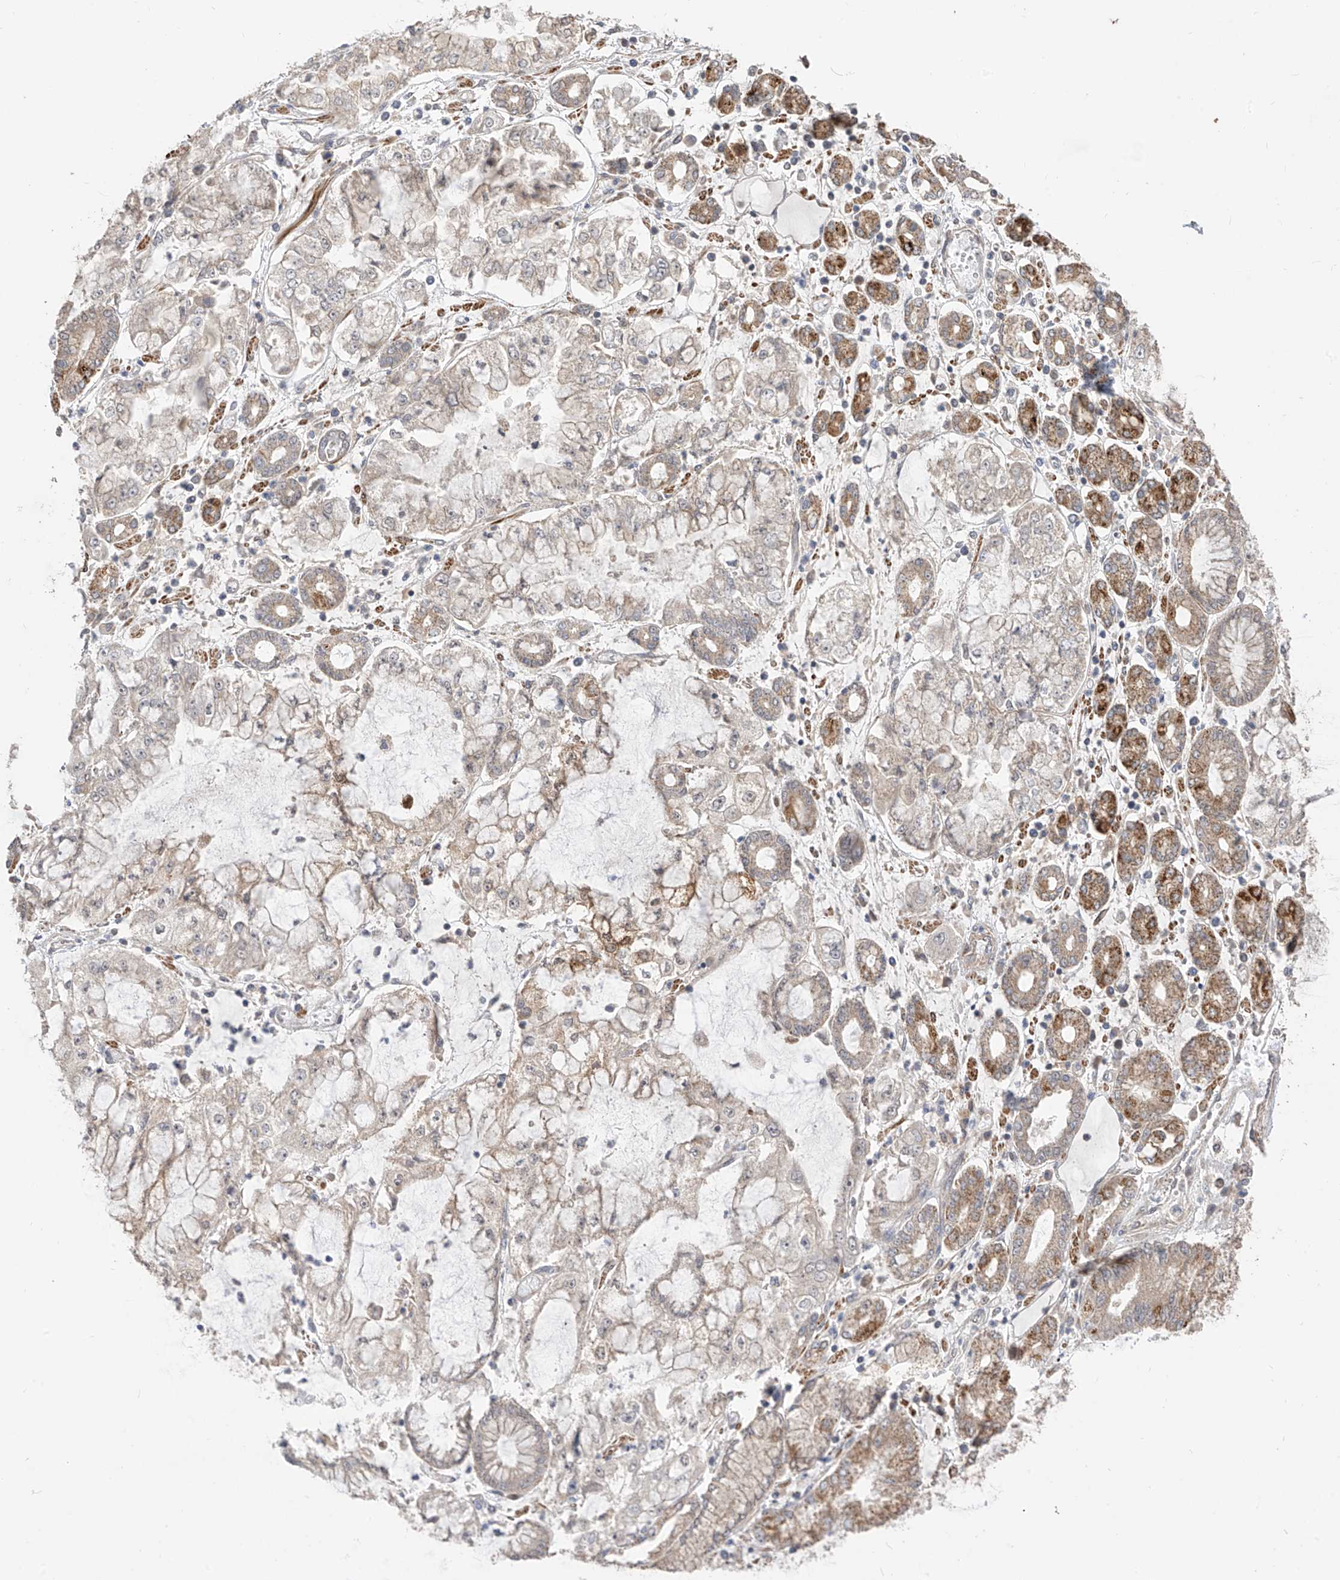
{"staining": {"intensity": "weak", "quantity": "25%-75%", "location": "cytoplasmic/membranous"}, "tissue": "stomach cancer", "cell_type": "Tumor cells", "image_type": "cancer", "snomed": [{"axis": "morphology", "description": "Adenocarcinoma, NOS"}, {"axis": "topography", "description": "Stomach"}], "caption": "Approximately 25%-75% of tumor cells in adenocarcinoma (stomach) display weak cytoplasmic/membranous protein staining as visualized by brown immunohistochemical staining.", "gene": "LATS1", "patient": {"sex": "male", "age": 76}}